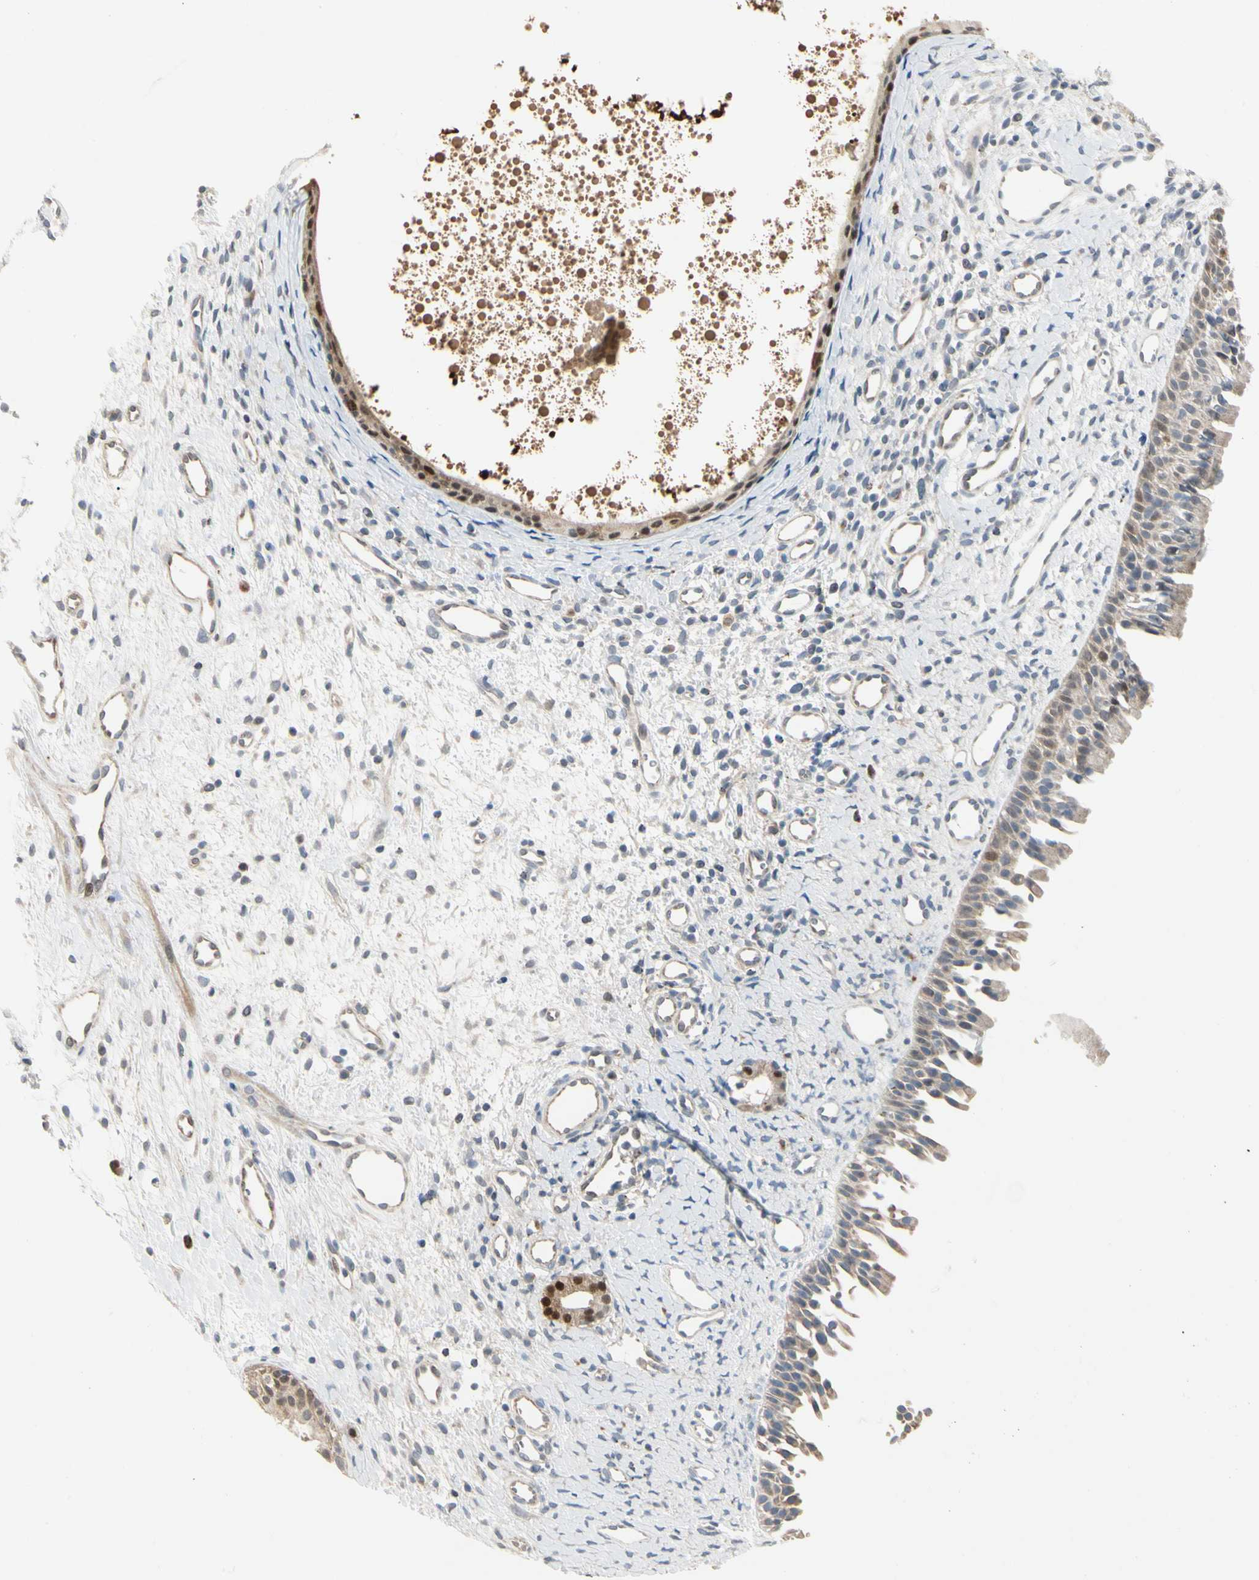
{"staining": {"intensity": "weak", "quantity": ">75%", "location": "cytoplasmic/membranous"}, "tissue": "nasopharynx", "cell_type": "Respiratory epithelial cells", "image_type": "normal", "snomed": [{"axis": "morphology", "description": "Normal tissue, NOS"}, {"axis": "topography", "description": "Nasopharynx"}], "caption": "Immunohistochemistry (IHC) image of benign human nasopharynx stained for a protein (brown), which exhibits low levels of weak cytoplasmic/membranous expression in approximately >75% of respiratory epithelial cells.", "gene": "EVC", "patient": {"sex": "male", "age": 22}}